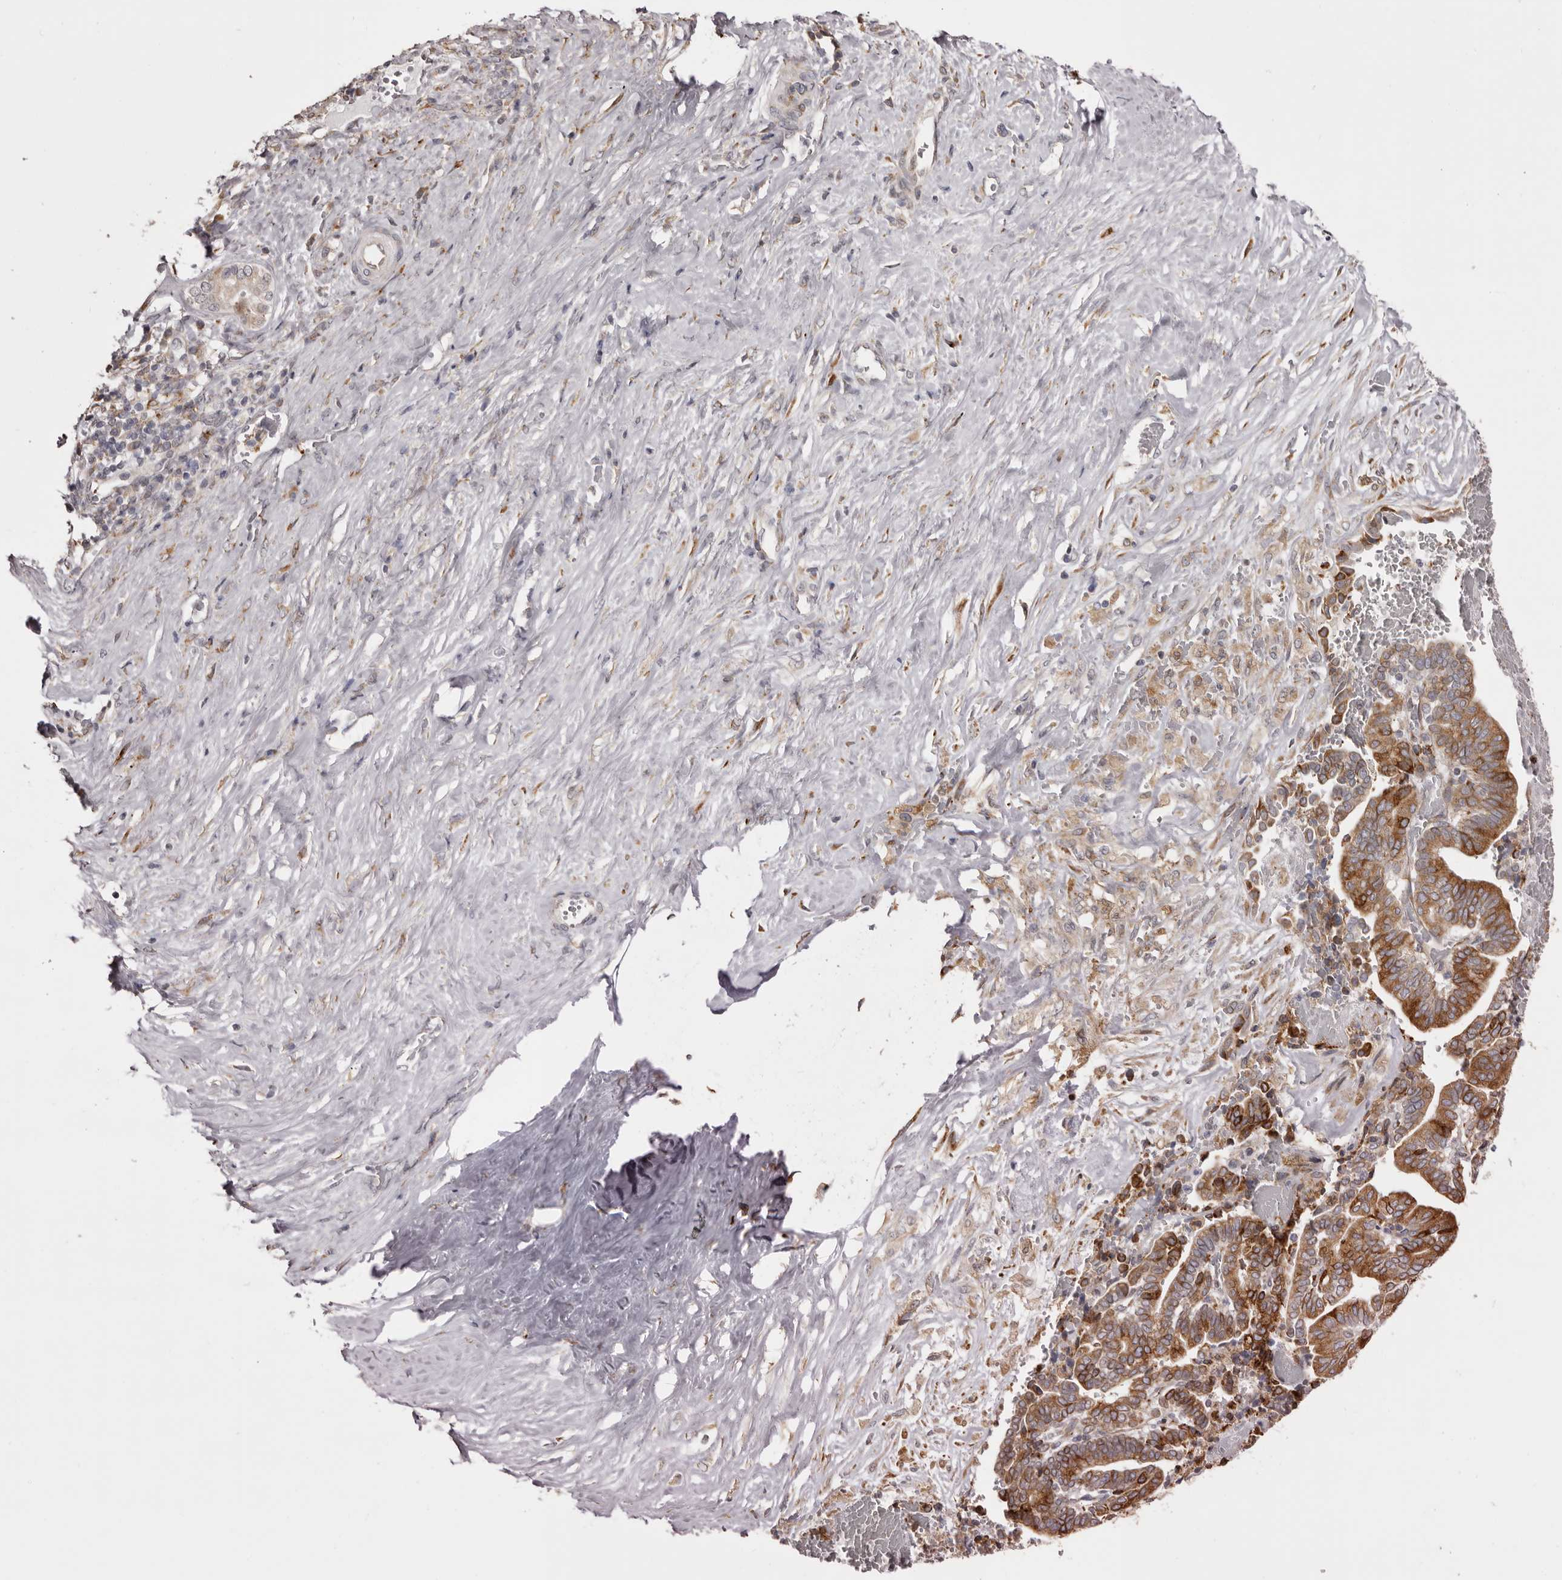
{"staining": {"intensity": "strong", "quantity": ">75%", "location": "cytoplasmic/membranous"}, "tissue": "liver cancer", "cell_type": "Tumor cells", "image_type": "cancer", "snomed": [{"axis": "morphology", "description": "Cholangiocarcinoma"}, {"axis": "topography", "description": "Liver"}], "caption": "A brown stain highlights strong cytoplasmic/membranous staining of a protein in liver cancer (cholangiocarcinoma) tumor cells. (DAB = brown stain, brightfield microscopy at high magnification).", "gene": "PIGX", "patient": {"sex": "female", "age": 75}}